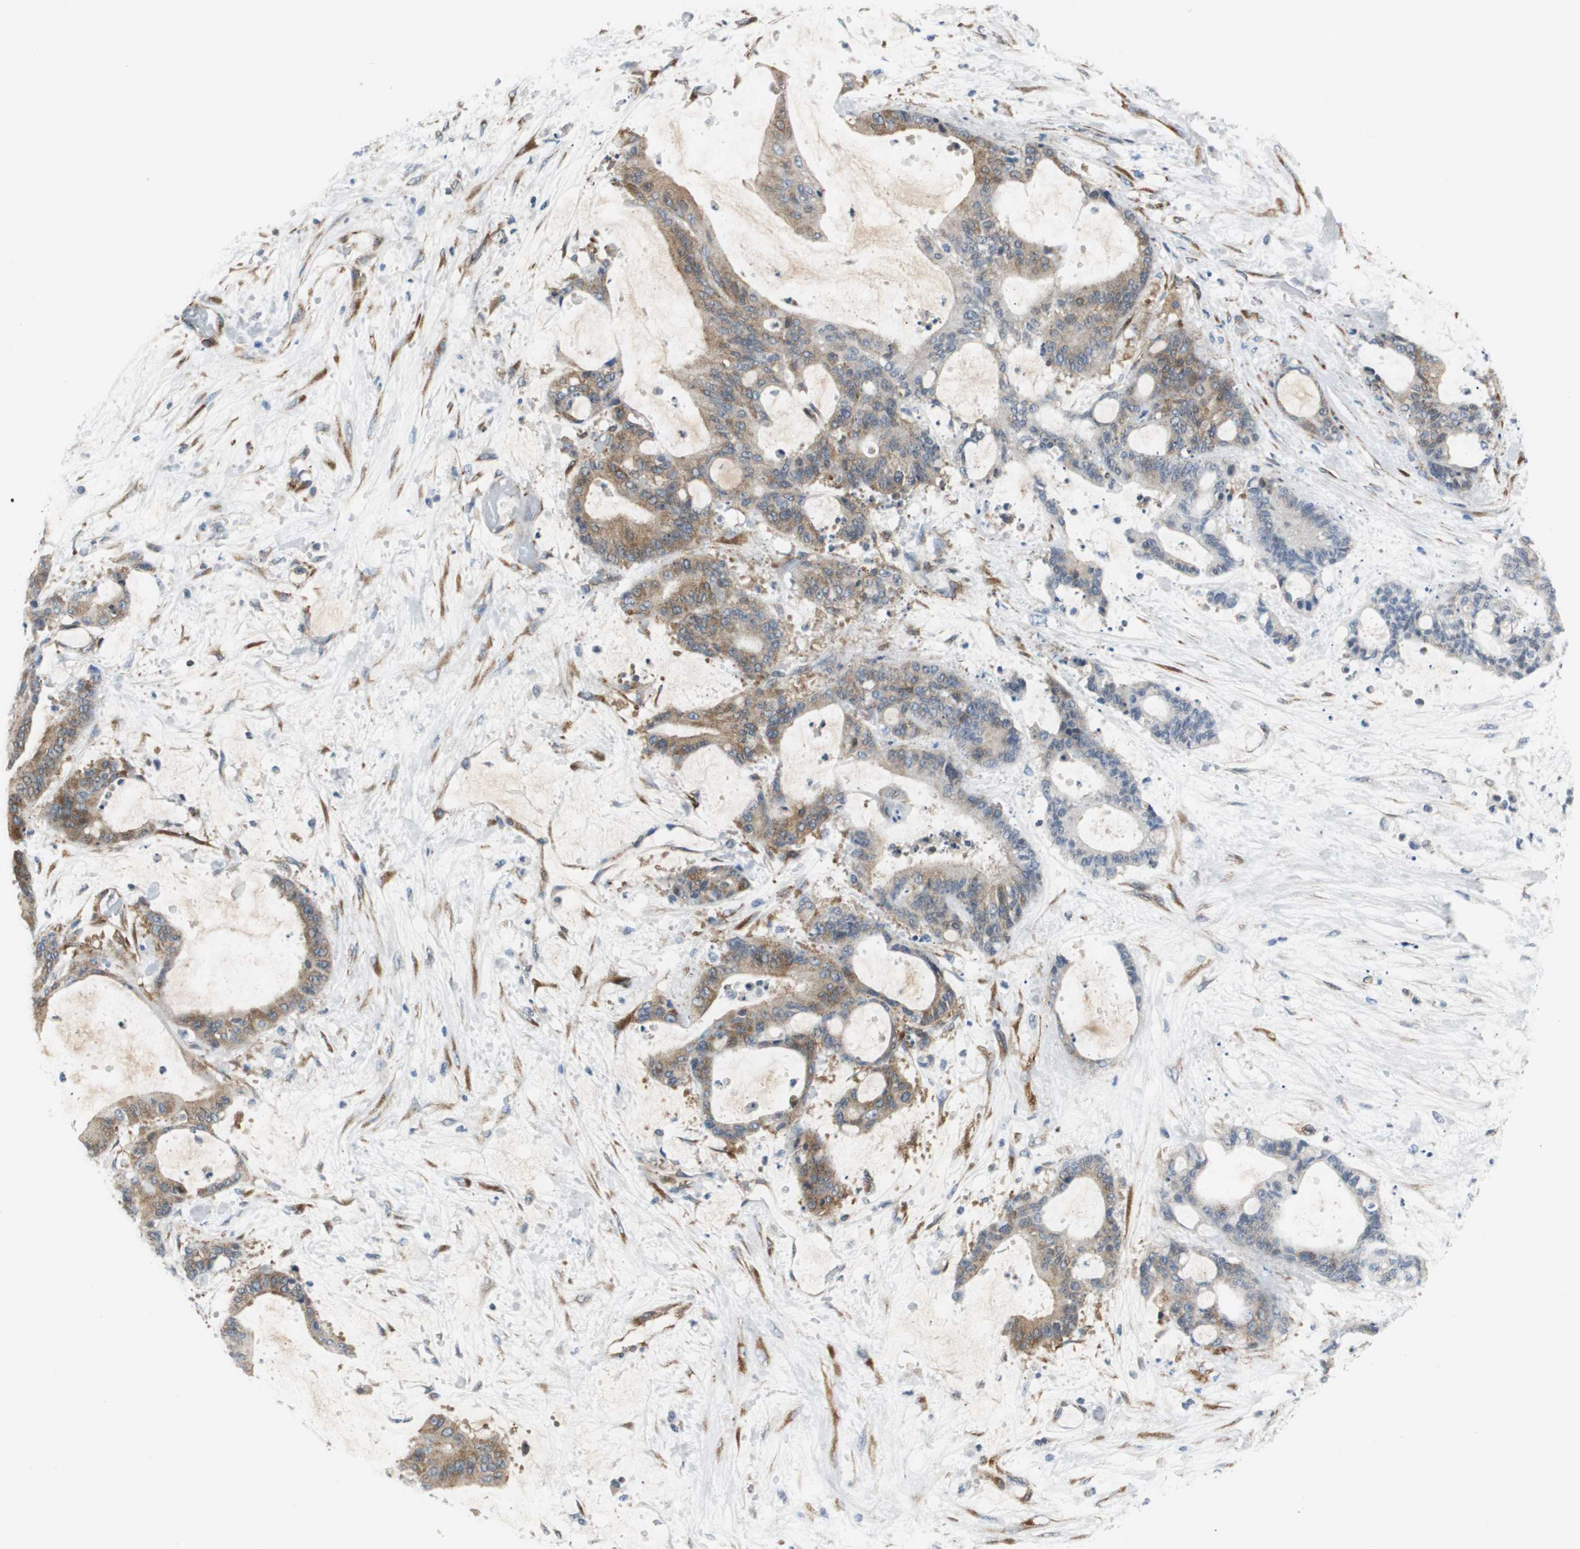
{"staining": {"intensity": "moderate", "quantity": "25%-75%", "location": "cytoplasmic/membranous"}, "tissue": "liver cancer", "cell_type": "Tumor cells", "image_type": "cancer", "snomed": [{"axis": "morphology", "description": "Cholangiocarcinoma"}, {"axis": "topography", "description": "Liver"}], "caption": "Tumor cells show medium levels of moderate cytoplasmic/membranous expression in about 25%-75% of cells in liver cancer (cholangiocarcinoma). The staining was performed using DAB to visualize the protein expression in brown, while the nuclei were stained in blue with hematoxylin (Magnification: 20x).", "gene": "ISCU", "patient": {"sex": "female", "age": 73}}